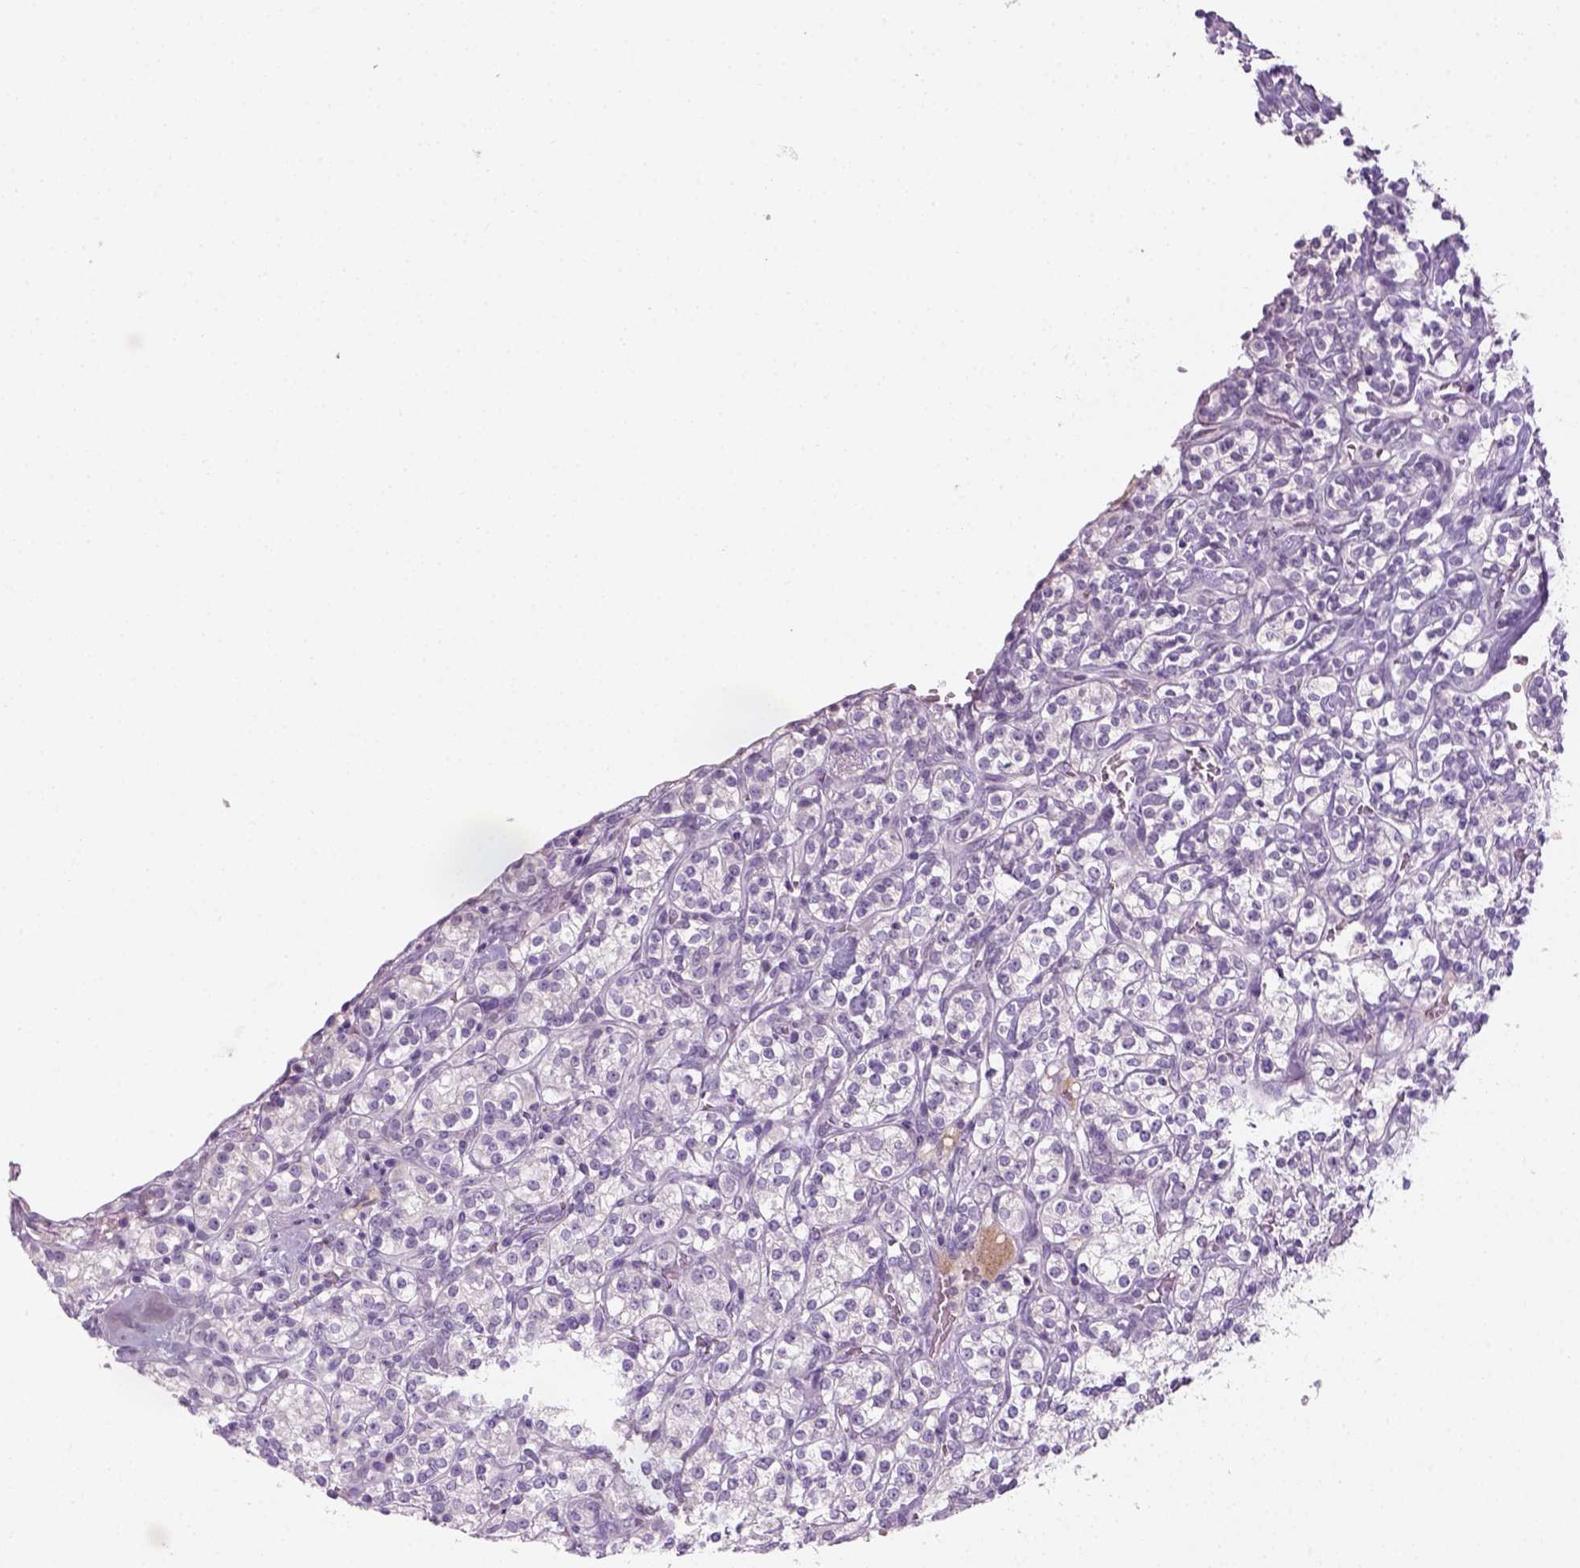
{"staining": {"intensity": "negative", "quantity": "none", "location": "none"}, "tissue": "renal cancer", "cell_type": "Tumor cells", "image_type": "cancer", "snomed": [{"axis": "morphology", "description": "Adenocarcinoma, NOS"}, {"axis": "topography", "description": "Kidney"}], "caption": "A high-resolution histopathology image shows immunohistochemistry staining of renal cancer, which demonstrates no significant staining in tumor cells. (DAB (3,3'-diaminobenzidine) immunohistochemistry (IHC) with hematoxylin counter stain).", "gene": "GFI1B", "patient": {"sex": "male", "age": 77}}